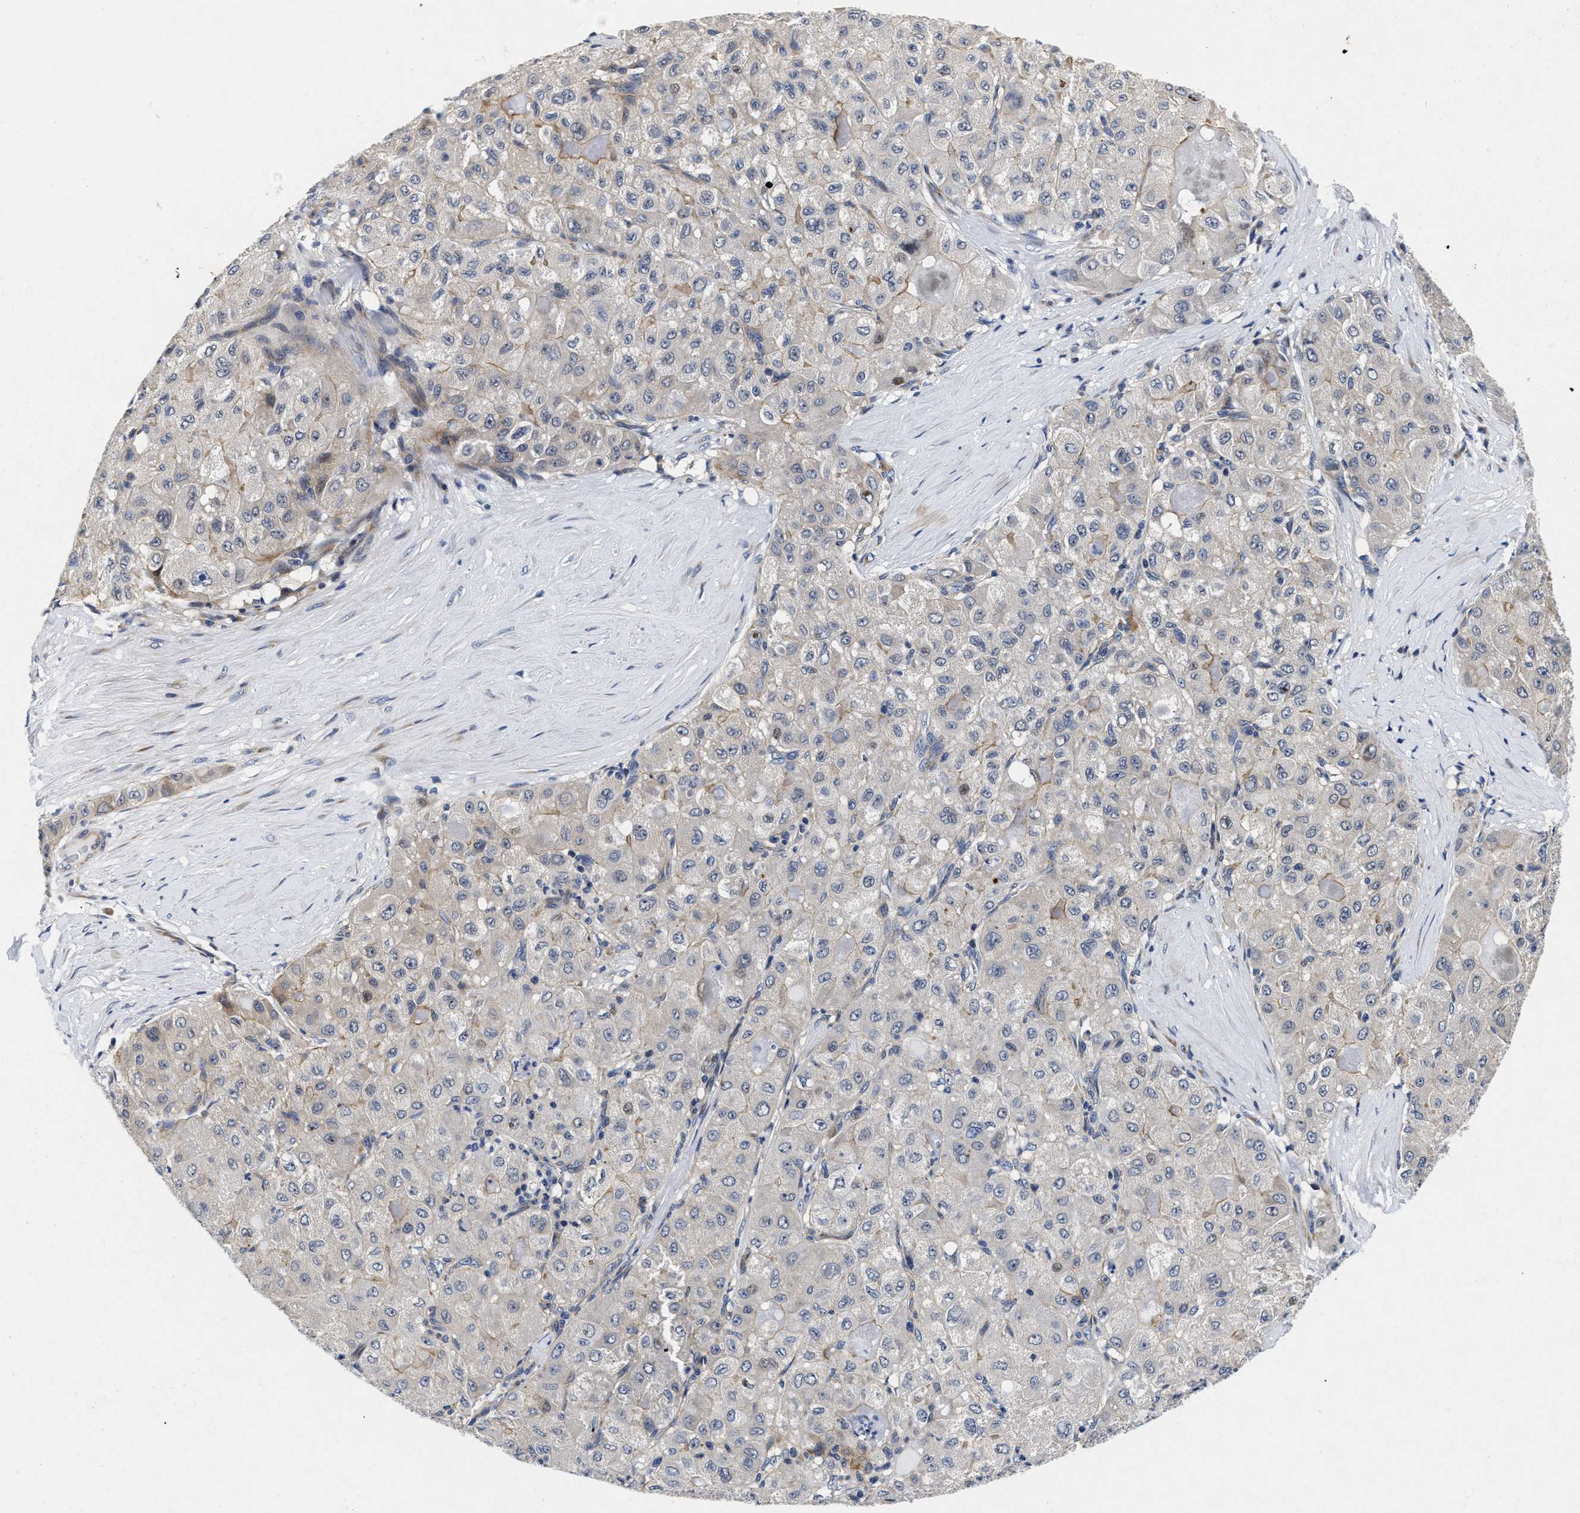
{"staining": {"intensity": "weak", "quantity": "<25%", "location": "cytoplasmic/membranous"}, "tissue": "liver cancer", "cell_type": "Tumor cells", "image_type": "cancer", "snomed": [{"axis": "morphology", "description": "Carcinoma, Hepatocellular, NOS"}, {"axis": "topography", "description": "Liver"}], "caption": "This photomicrograph is of liver cancer stained with immunohistochemistry (IHC) to label a protein in brown with the nuclei are counter-stained blue. There is no positivity in tumor cells.", "gene": "LAD1", "patient": {"sex": "male", "age": 80}}